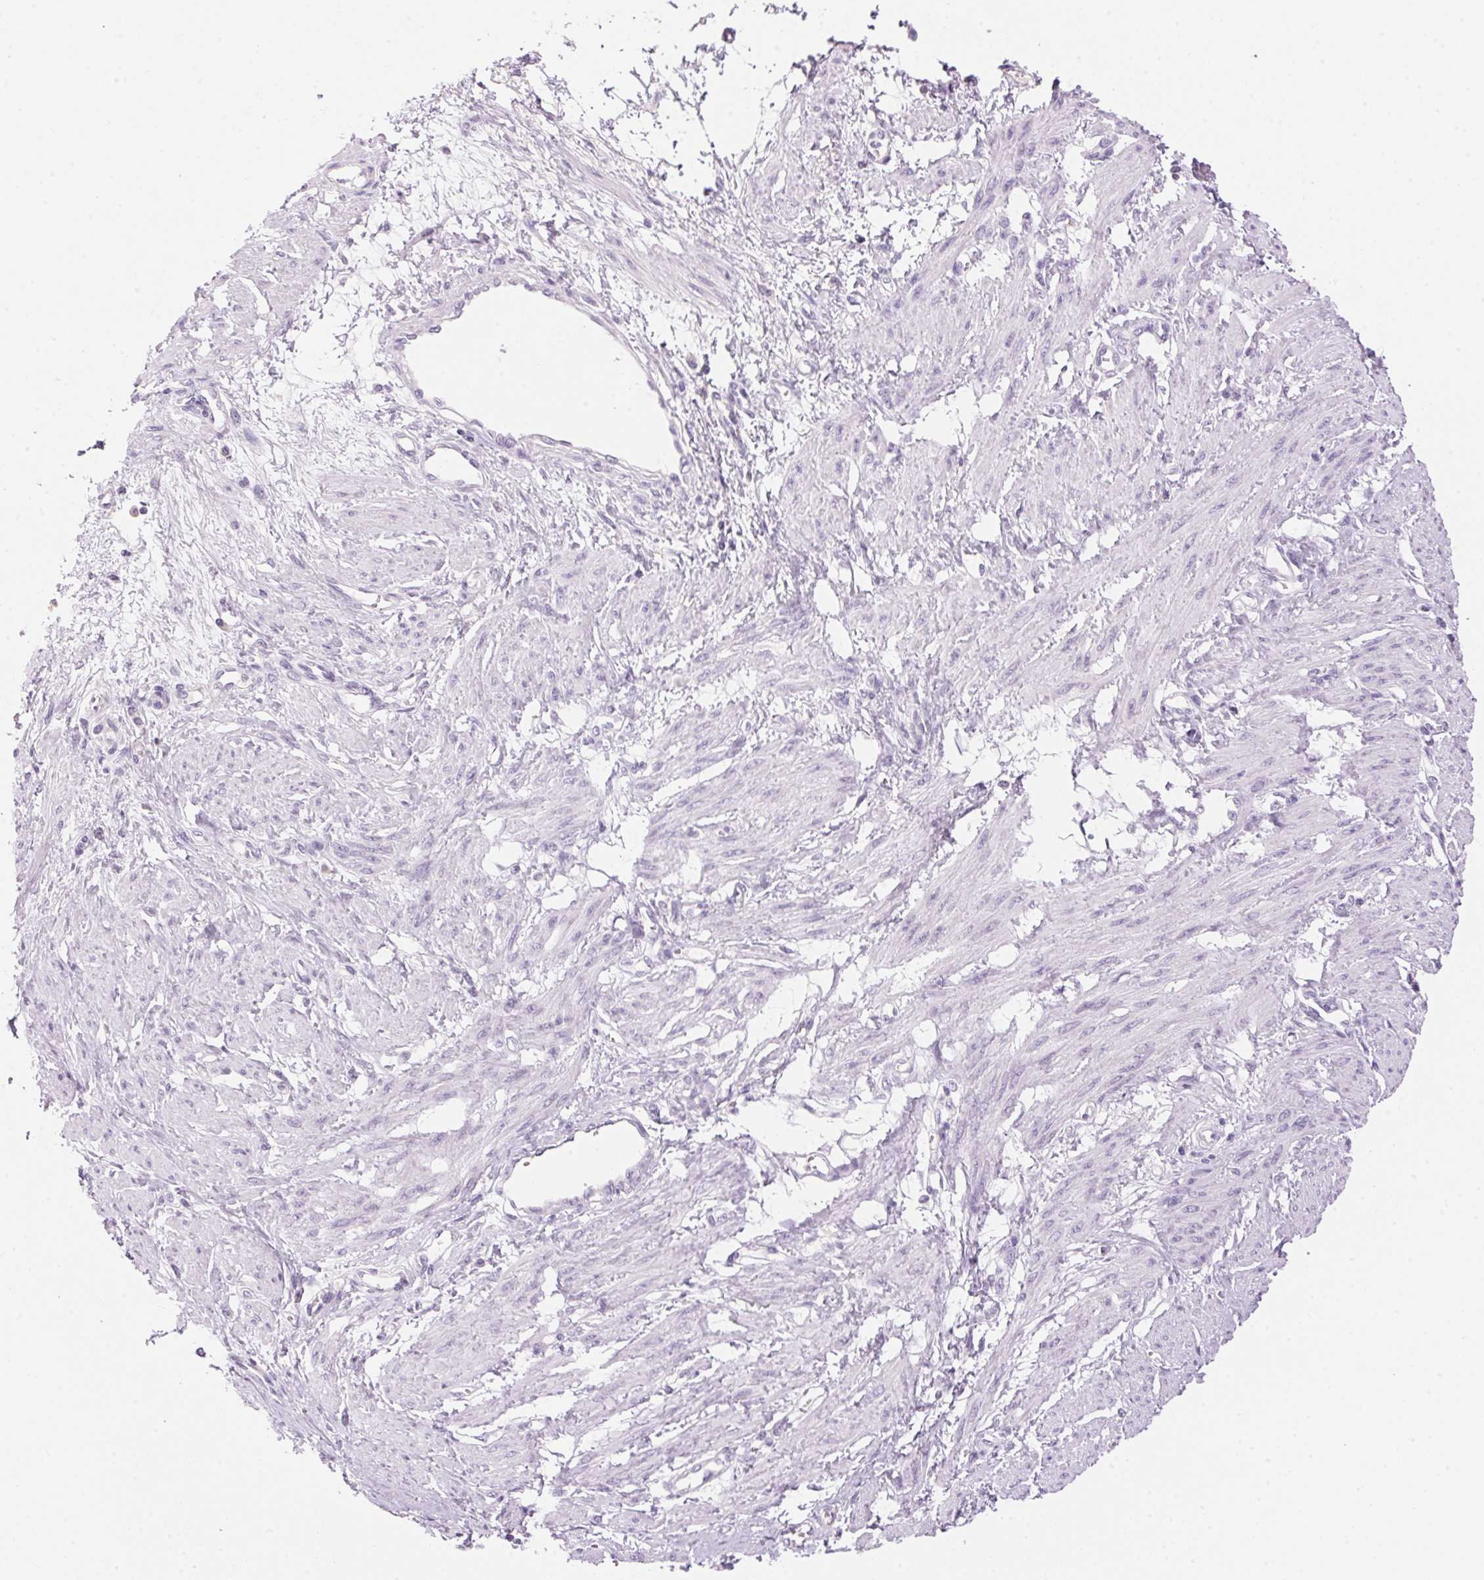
{"staining": {"intensity": "negative", "quantity": "none", "location": "none"}, "tissue": "smooth muscle", "cell_type": "Smooth muscle cells", "image_type": "normal", "snomed": [{"axis": "morphology", "description": "Normal tissue, NOS"}, {"axis": "topography", "description": "Smooth muscle"}, {"axis": "topography", "description": "Uterus"}], "caption": "The image shows no significant expression in smooth muscle cells of smooth muscle. The staining was performed using DAB (3,3'-diaminobenzidine) to visualize the protein expression in brown, while the nuclei were stained in blue with hematoxylin (Magnification: 20x).", "gene": "HSD17B2", "patient": {"sex": "female", "age": 39}}